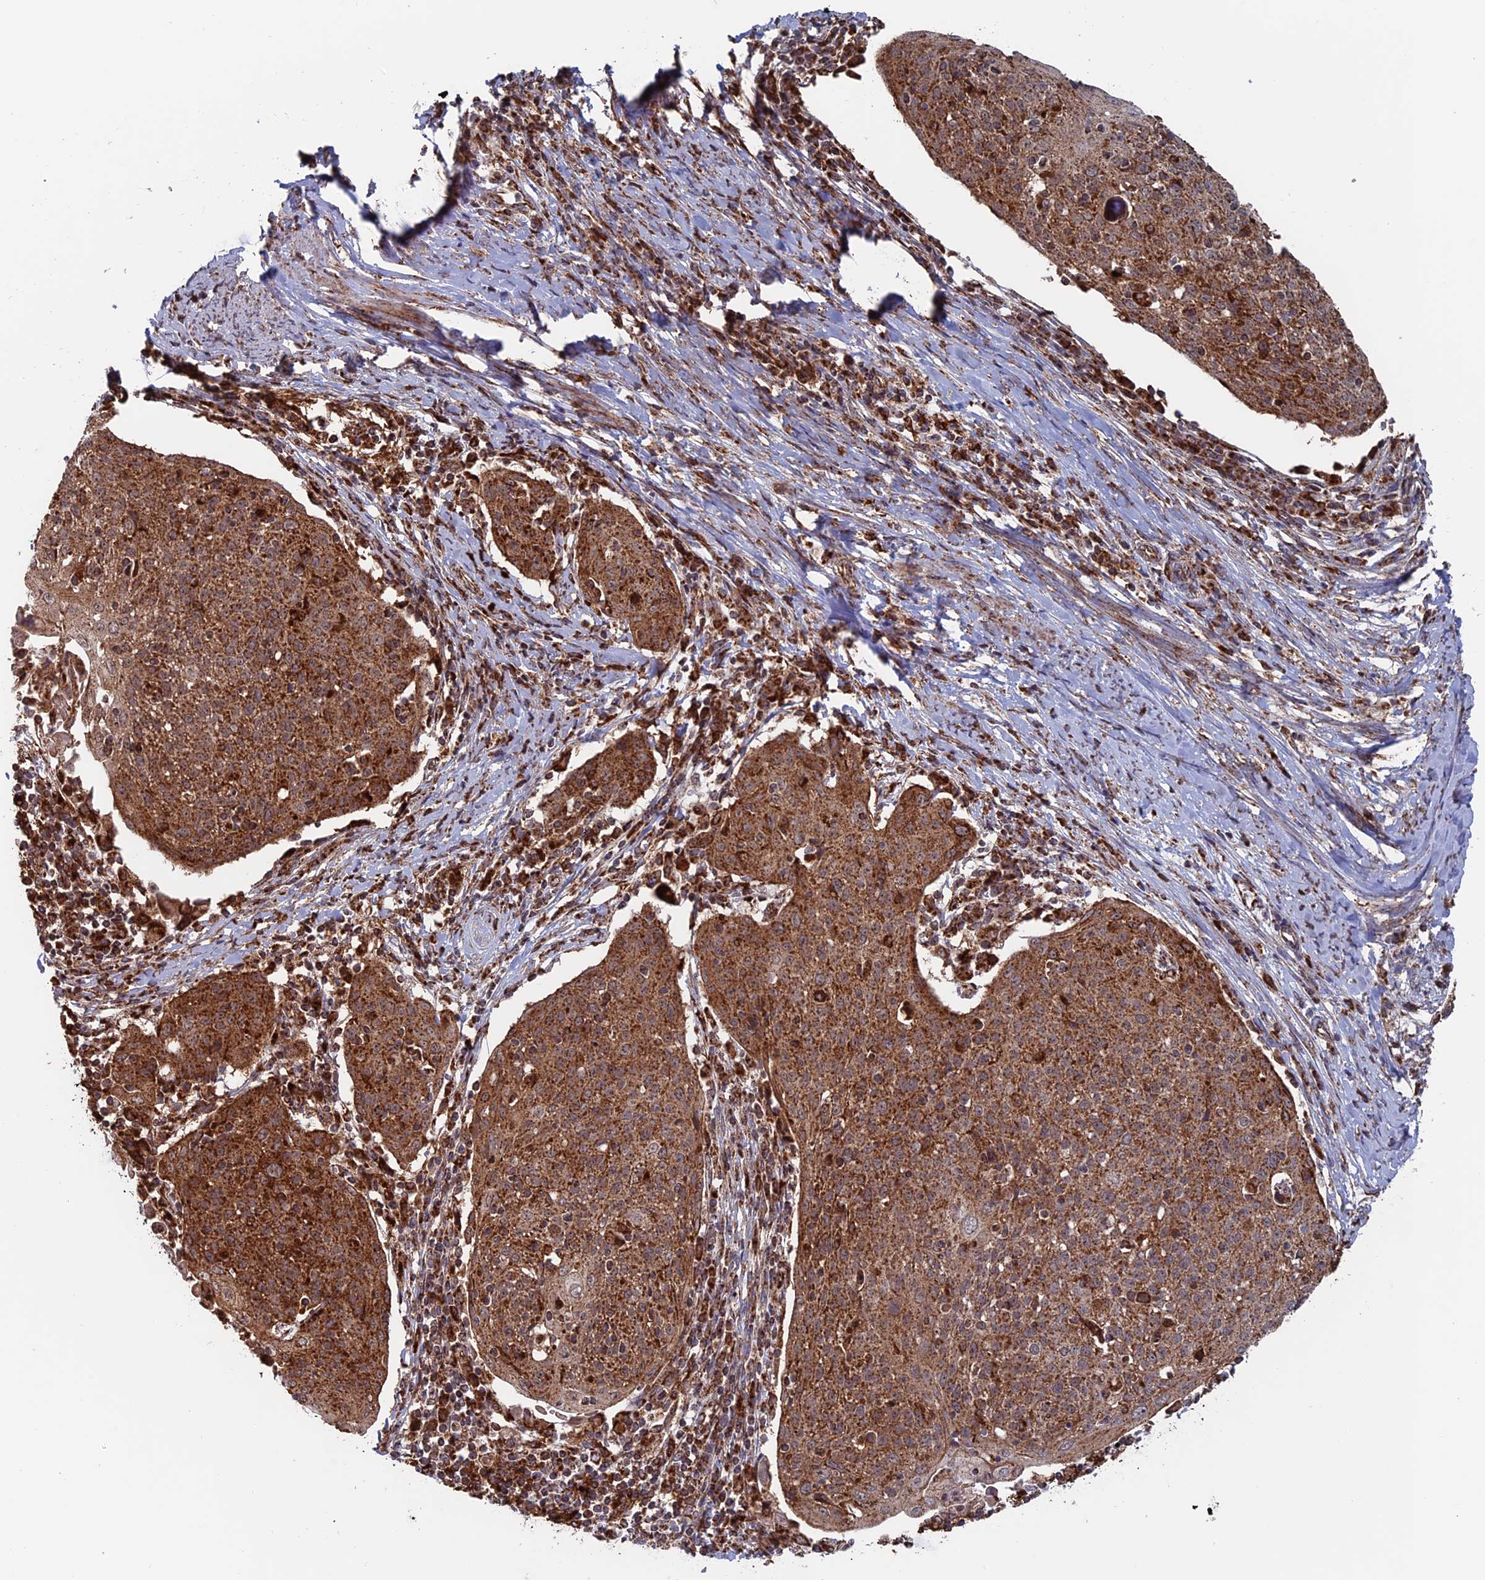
{"staining": {"intensity": "moderate", "quantity": ">75%", "location": "cytoplasmic/membranous"}, "tissue": "cervical cancer", "cell_type": "Tumor cells", "image_type": "cancer", "snomed": [{"axis": "morphology", "description": "Squamous cell carcinoma, NOS"}, {"axis": "topography", "description": "Cervix"}], "caption": "Protein expression analysis of human cervical cancer reveals moderate cytoplasmic/membranous positivity in about >75% of tumor cells. (DAB (3,3'-diaminobenzidine) IHC, brown staining for protein, blue staining for nuclei).", "gene": "DTYMK", "patient": {"sex": "female", "age": 67}}